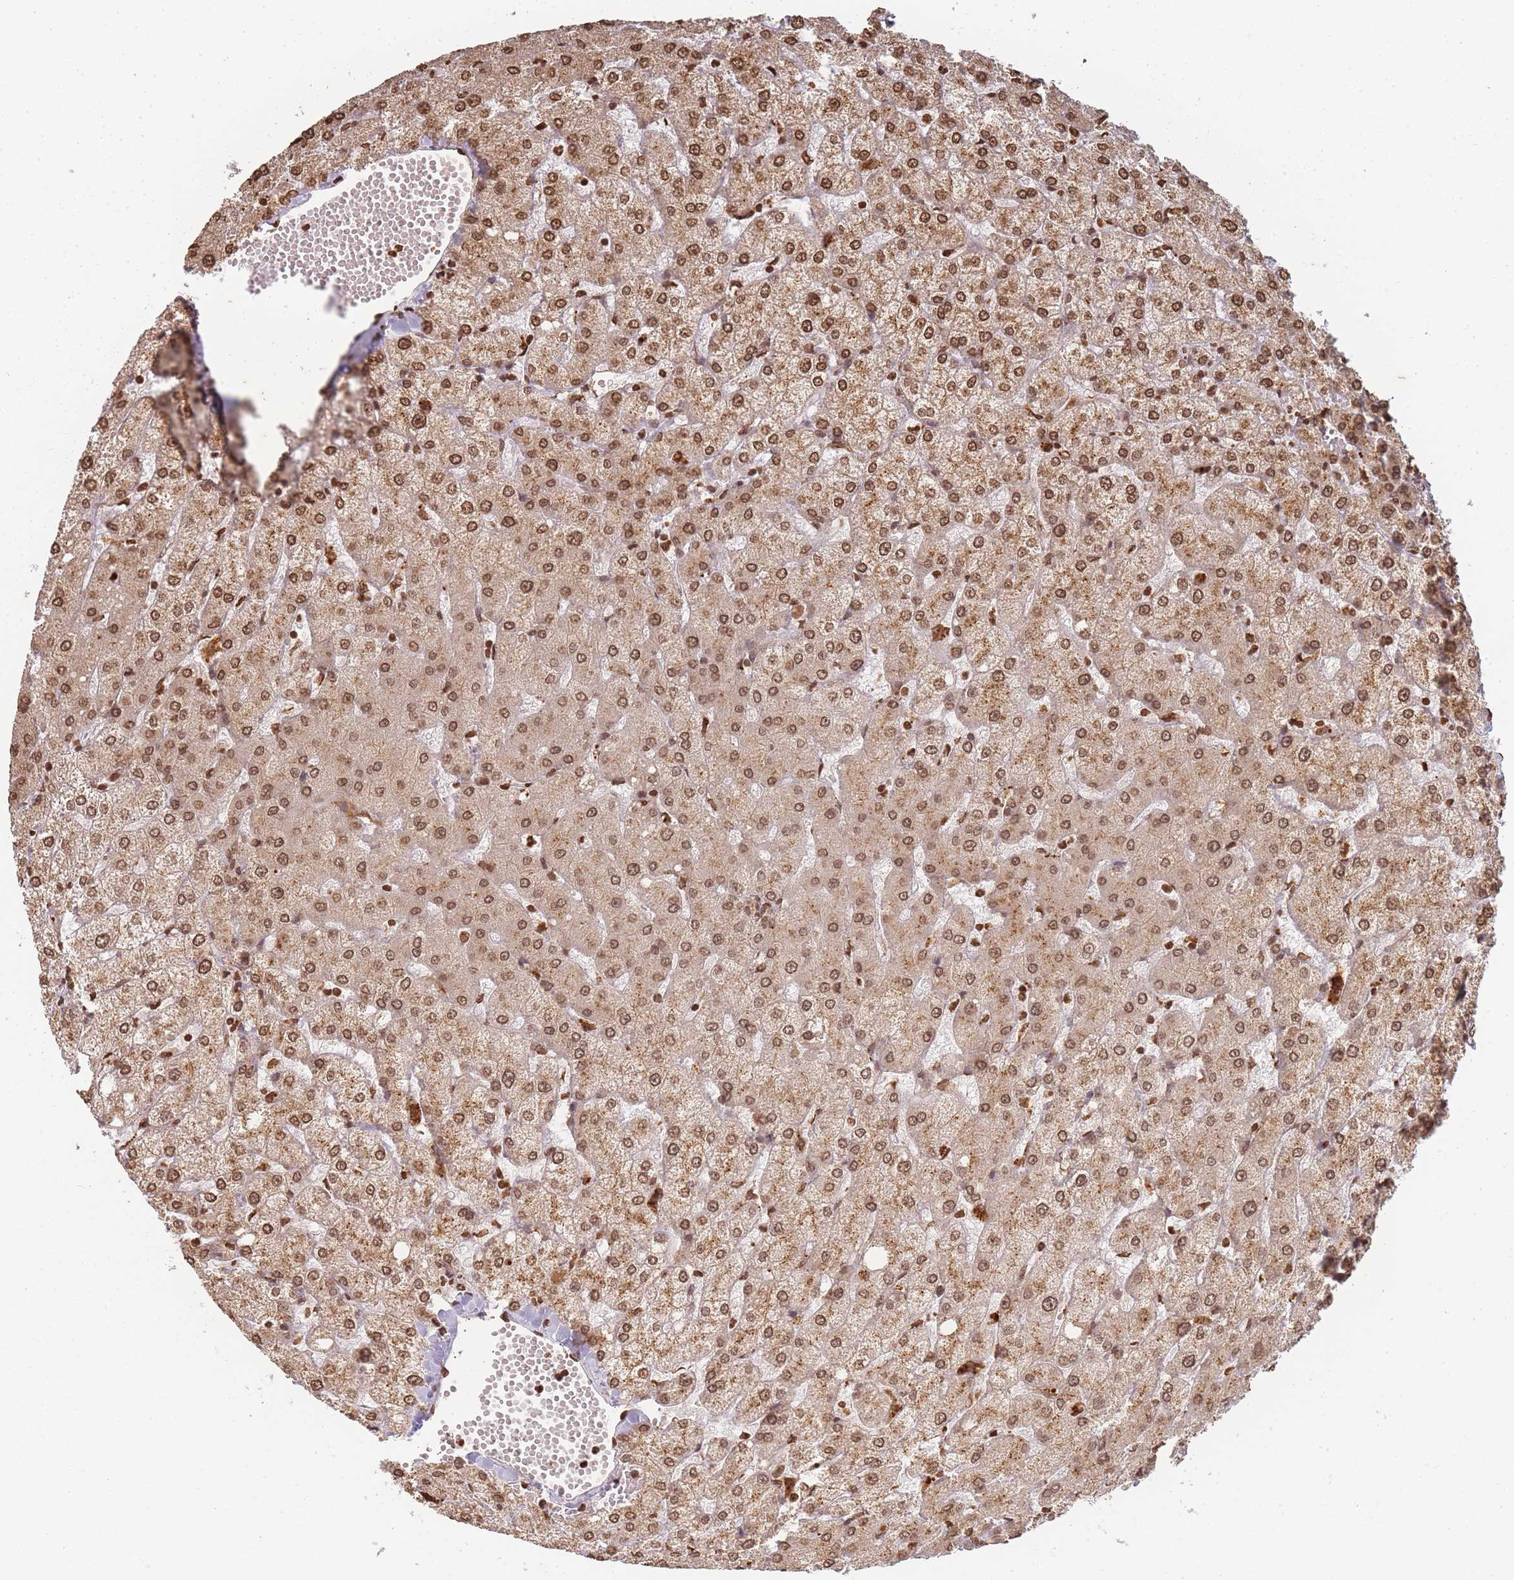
{"staining": {"intensity": "moderate", "quantity": ">75%", "location": "nuclear"}, "tissue": "liver", "cell_type": "Cholangiocytes", "image_type": "normal", "snomed": [{"axis": "morphology", "description": "Normal tissue, NOS"}, {"axis": "topography", "description": "Liver"}], "caption": "Protein expression analysis of benign human liver reveals moderate nuclear expression in approximately >75% of cholangiocytes.", "gene": "WWTR1", "patient": {"sex": "female", "age": 54}}